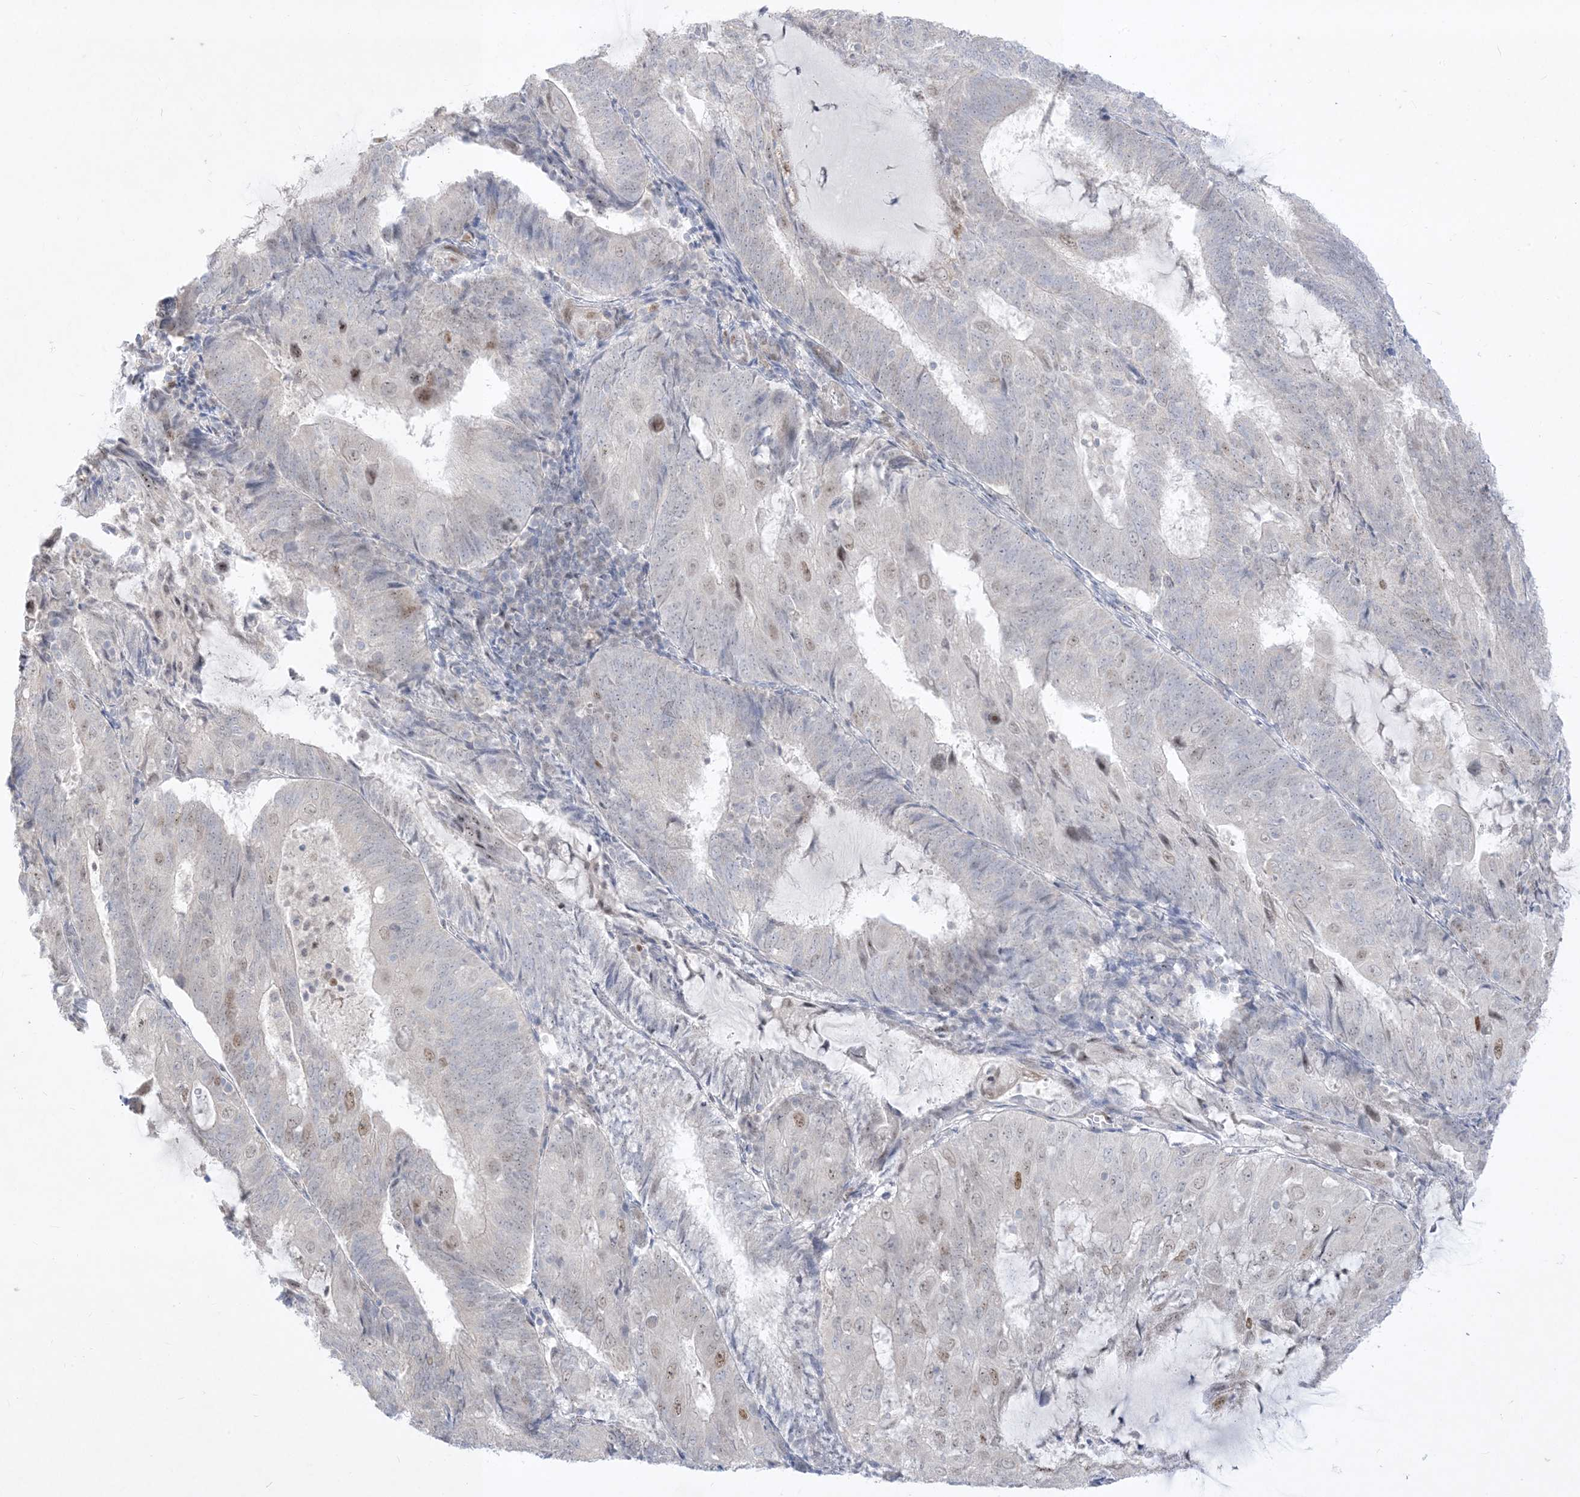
{"staining": {"intensity": "moderate", "quantity": "<25%", "location": "nuclear"}, "tissue": "endometrial cancer", "cell_type": "Tumor cells", "image_type": "cancer", "snomed": [{"axis": "morphology", "description": "Adenocarcinoma, NOS"}, {"axis": "topography", "description": "Endometrium"}], "caption": "Tumor cells exhibit moderate nuclear expression in approximately <25% of cells in endometrial cancer (adenocarcinoma).", "gene": "BHLHE40", "patient": {"sex": "female", "age": 81}}